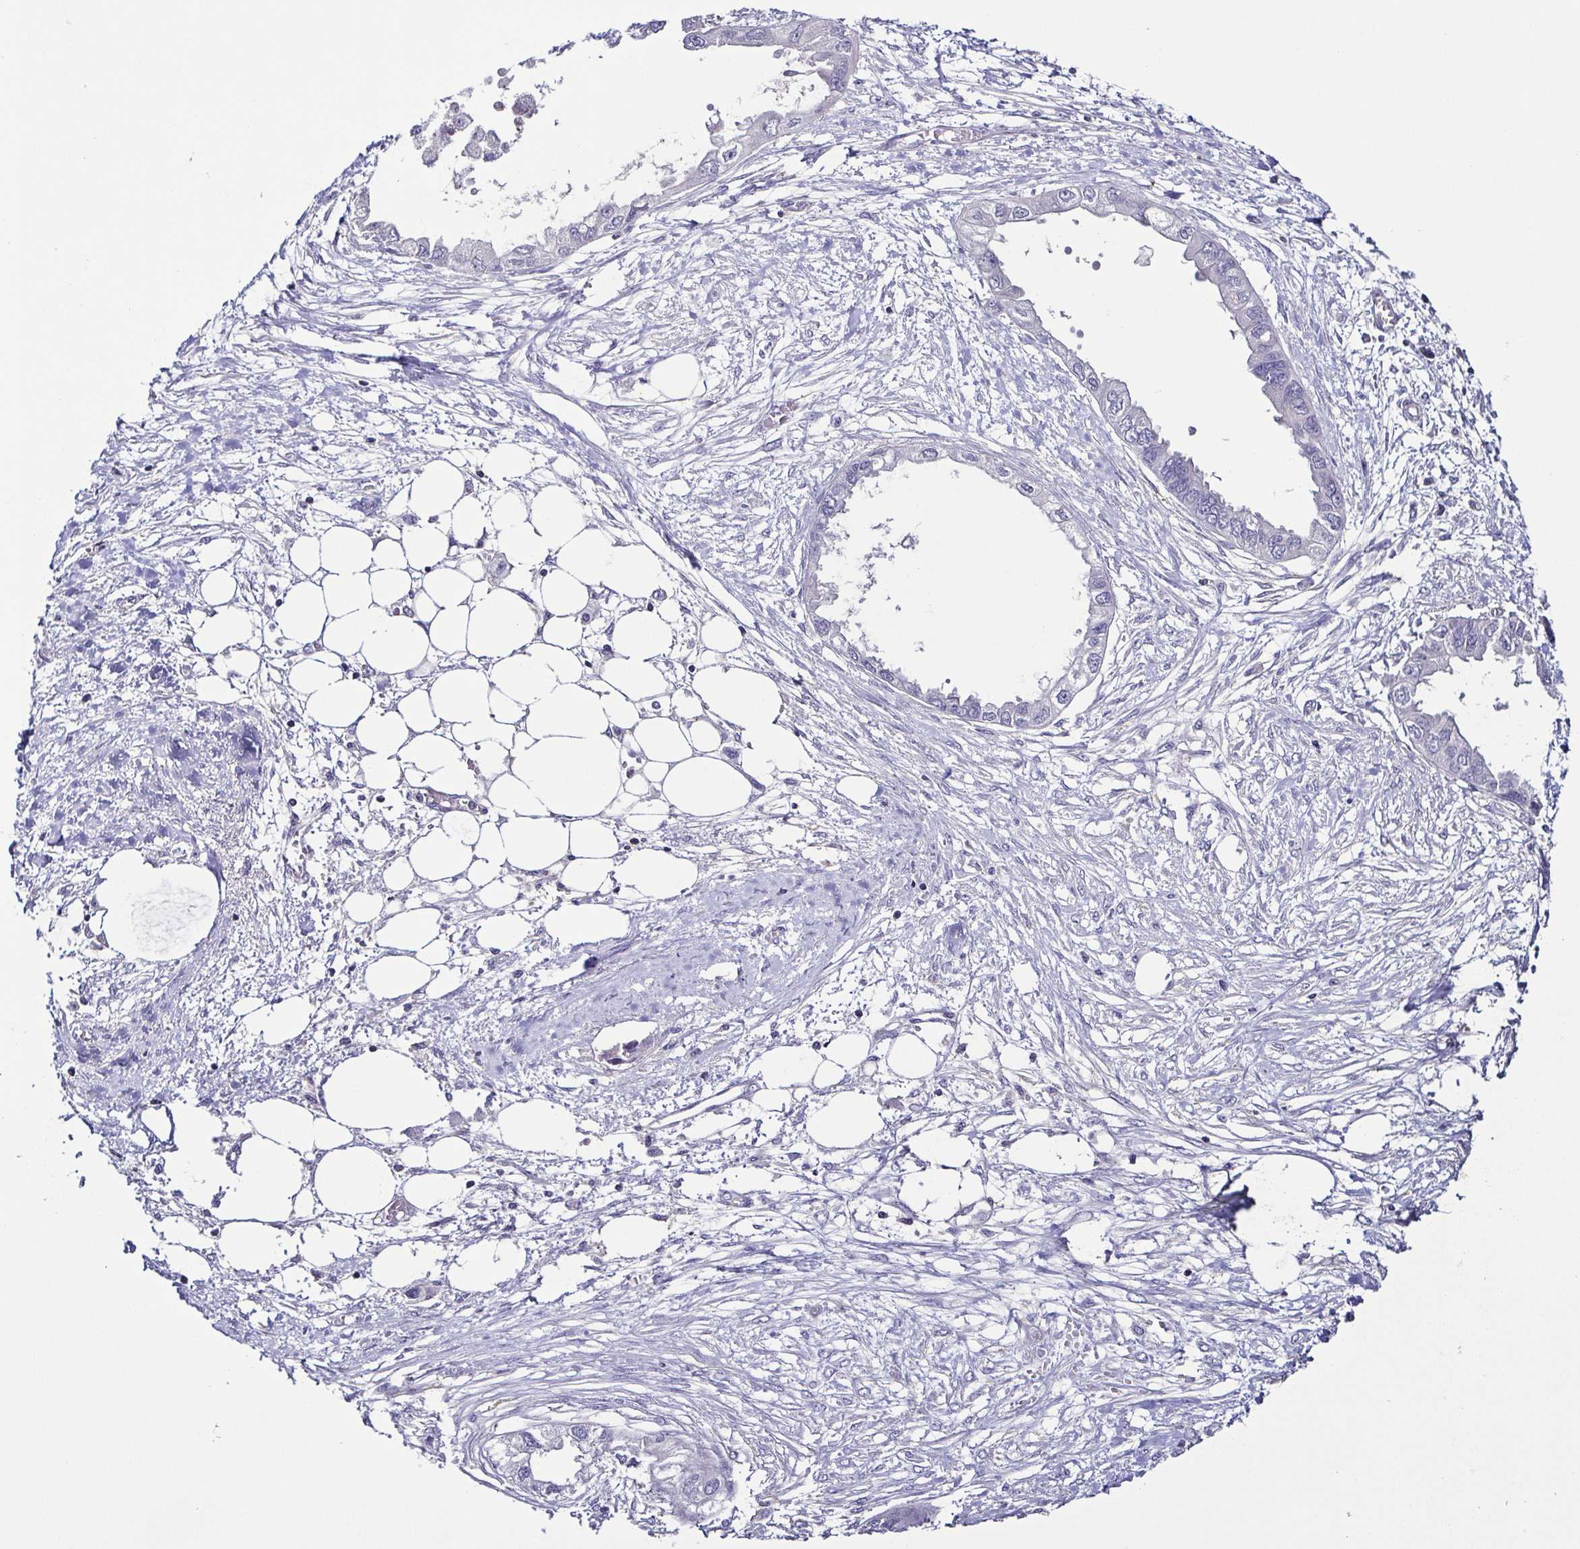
{"staining": {"intensity": "negative", "quantity": "none", "location": "none"}, "tissue": "endometrial cancer", "cell_type": "Tumor cells", "image_type": "cancer", "snomed": [{"axis": "morphology", "description": "Adenocarcinoma, NOS"}, {"axis": "morphology", "description": "Adenocarcinoma, metastatic, NOS"}, {"axis": "topography", "description": "Adipose tissue"}, {"axis": "topography", "description": "Endometrium"}], "caption": "There is no significant expression in tumor cells of endometrial cancer.", "gene": "TNNT2", "patient": {"sex": "female", "age": 67}}